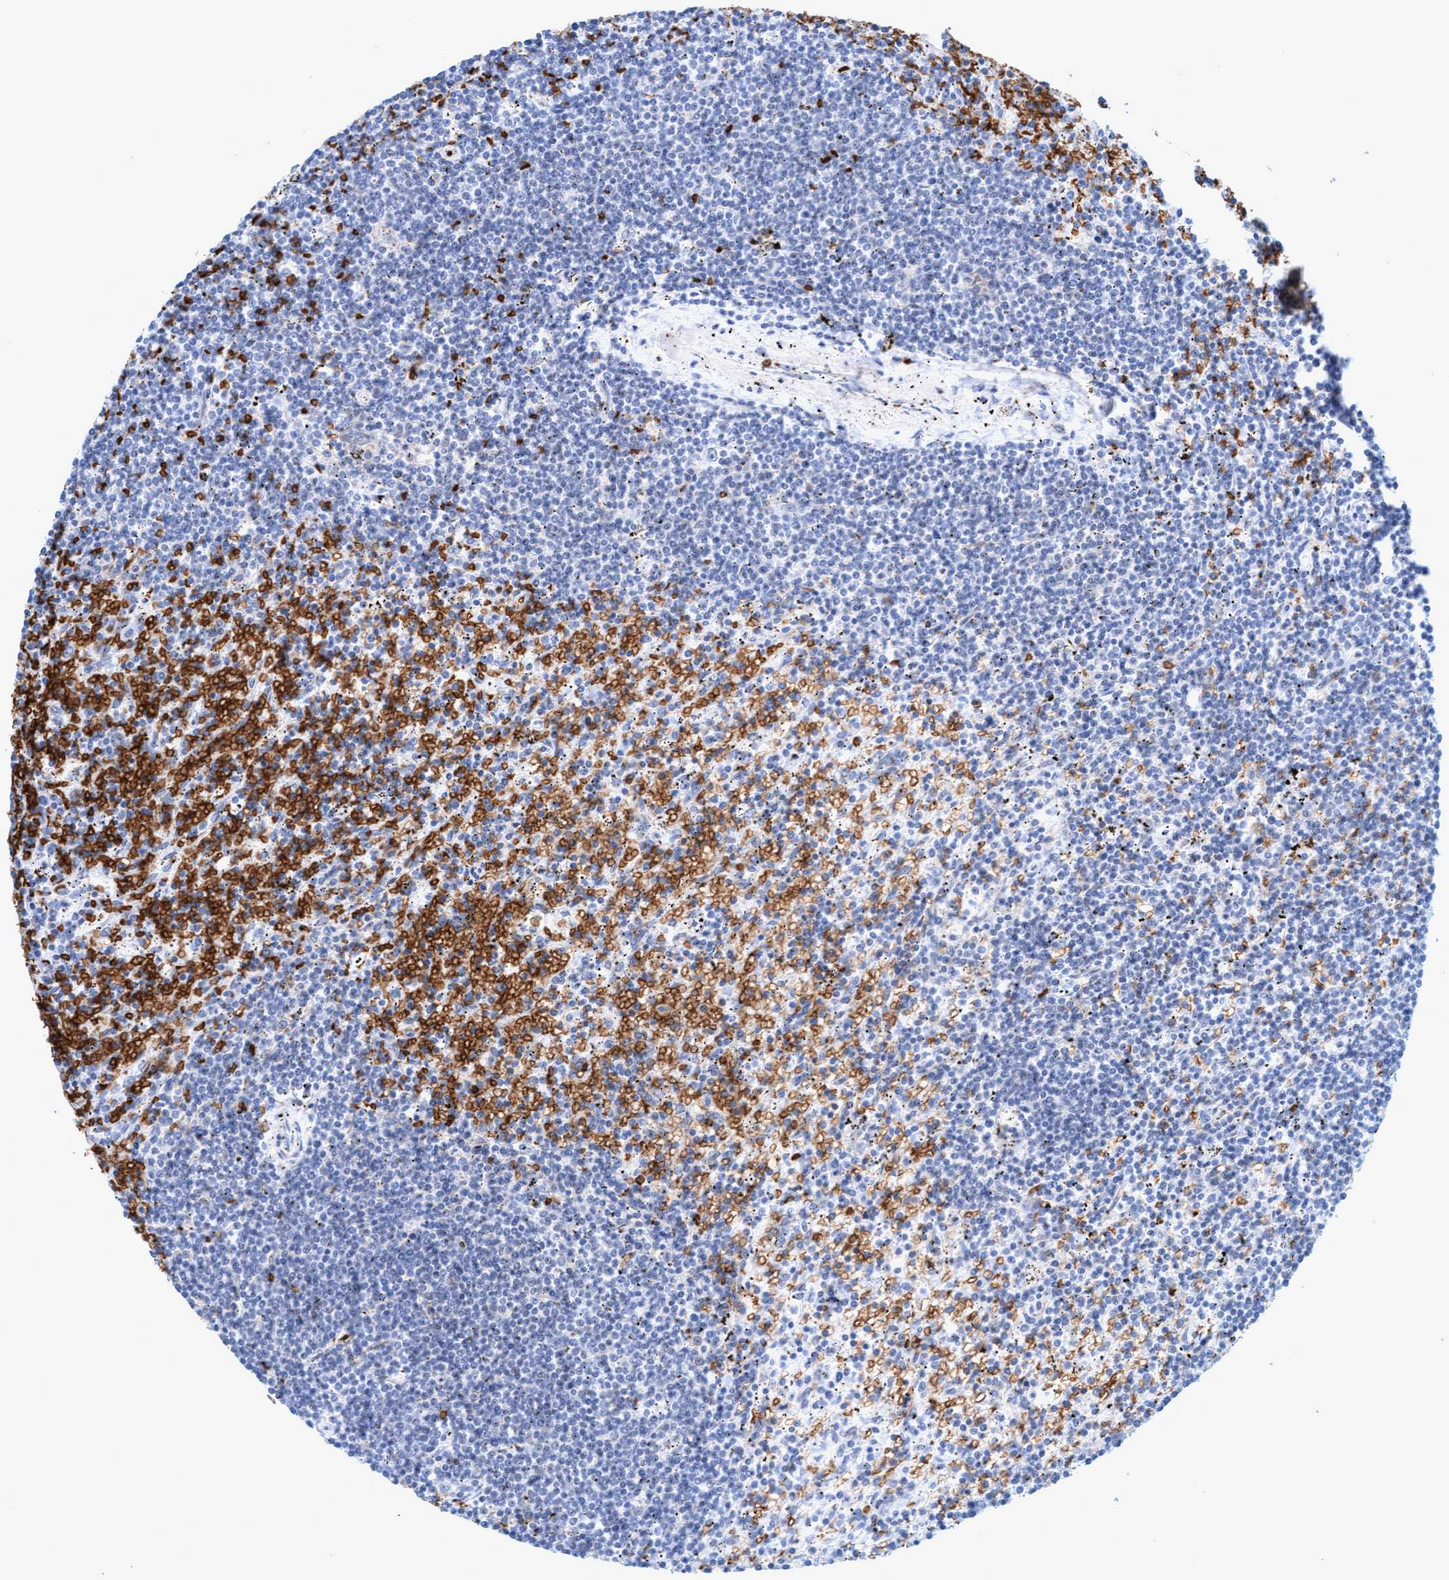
{"staining": {"intensity": "negative", "quantity": "none", "location": "none"}, "tissue": "lymphoma", "cell_type": "Tumor cells", "image_type": "cancer", "snomed": [{"axis": "morphology", "description": "Malignant lymphoma, non-Hodgkin's type, Low grade"}, {"axis": "topography", "description": "Spleen"}], "caption": "Malignant lymphoma, non-Hodgkin's type (low-grade) stained for a protein using immunohistochemistry (IHC) displays no staining tumor cells.", "gene": "SPEM2", "patient": {"sex": "male", "age": 76}}